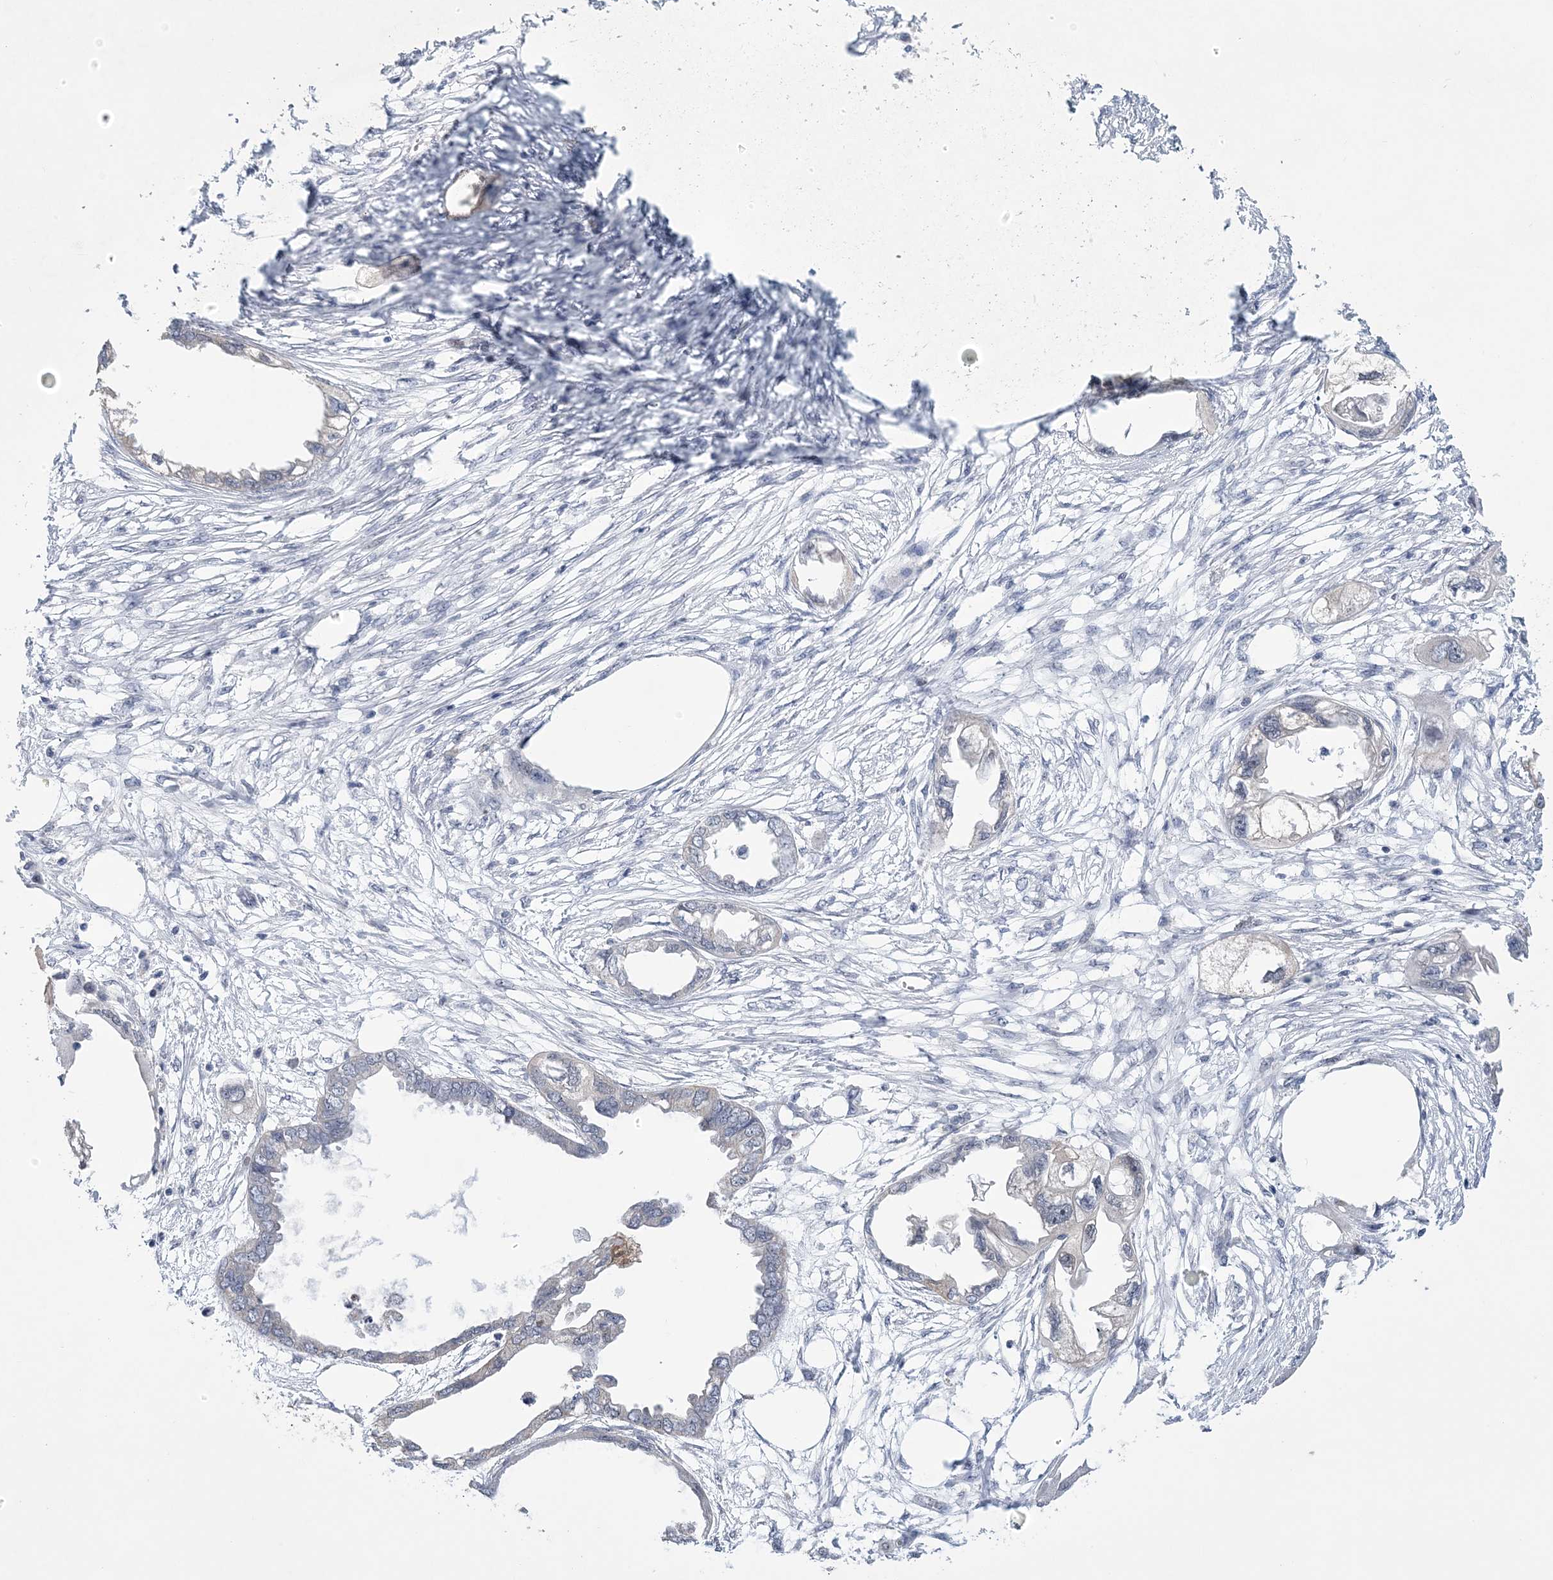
{"staining": {"intensity": "weak", "quantity": "<25%", "location": "cytoplasmic/membranous"}, "tissue": "endometrial cancer", "cell_type": "Tumor cells", "image_type": "cancer", "snomed": [{"axis": "morphology", "description": "Adenocarcinoma, NOS"}, {"axis": "morphology", "description": "Adenocarcinoma, metastatic, NOS"}, {"axis": "topography", "description": "Adipose tissue"}, {"axis": "topography", "description": "Endometrium"}], "caption": "Photomicrograph shows no protein staining in tumor cells of adenocarcinoma (endometrial) tissue.", "gene": "HOMEZ", "patient": {"sex": "female", "age": 67}}